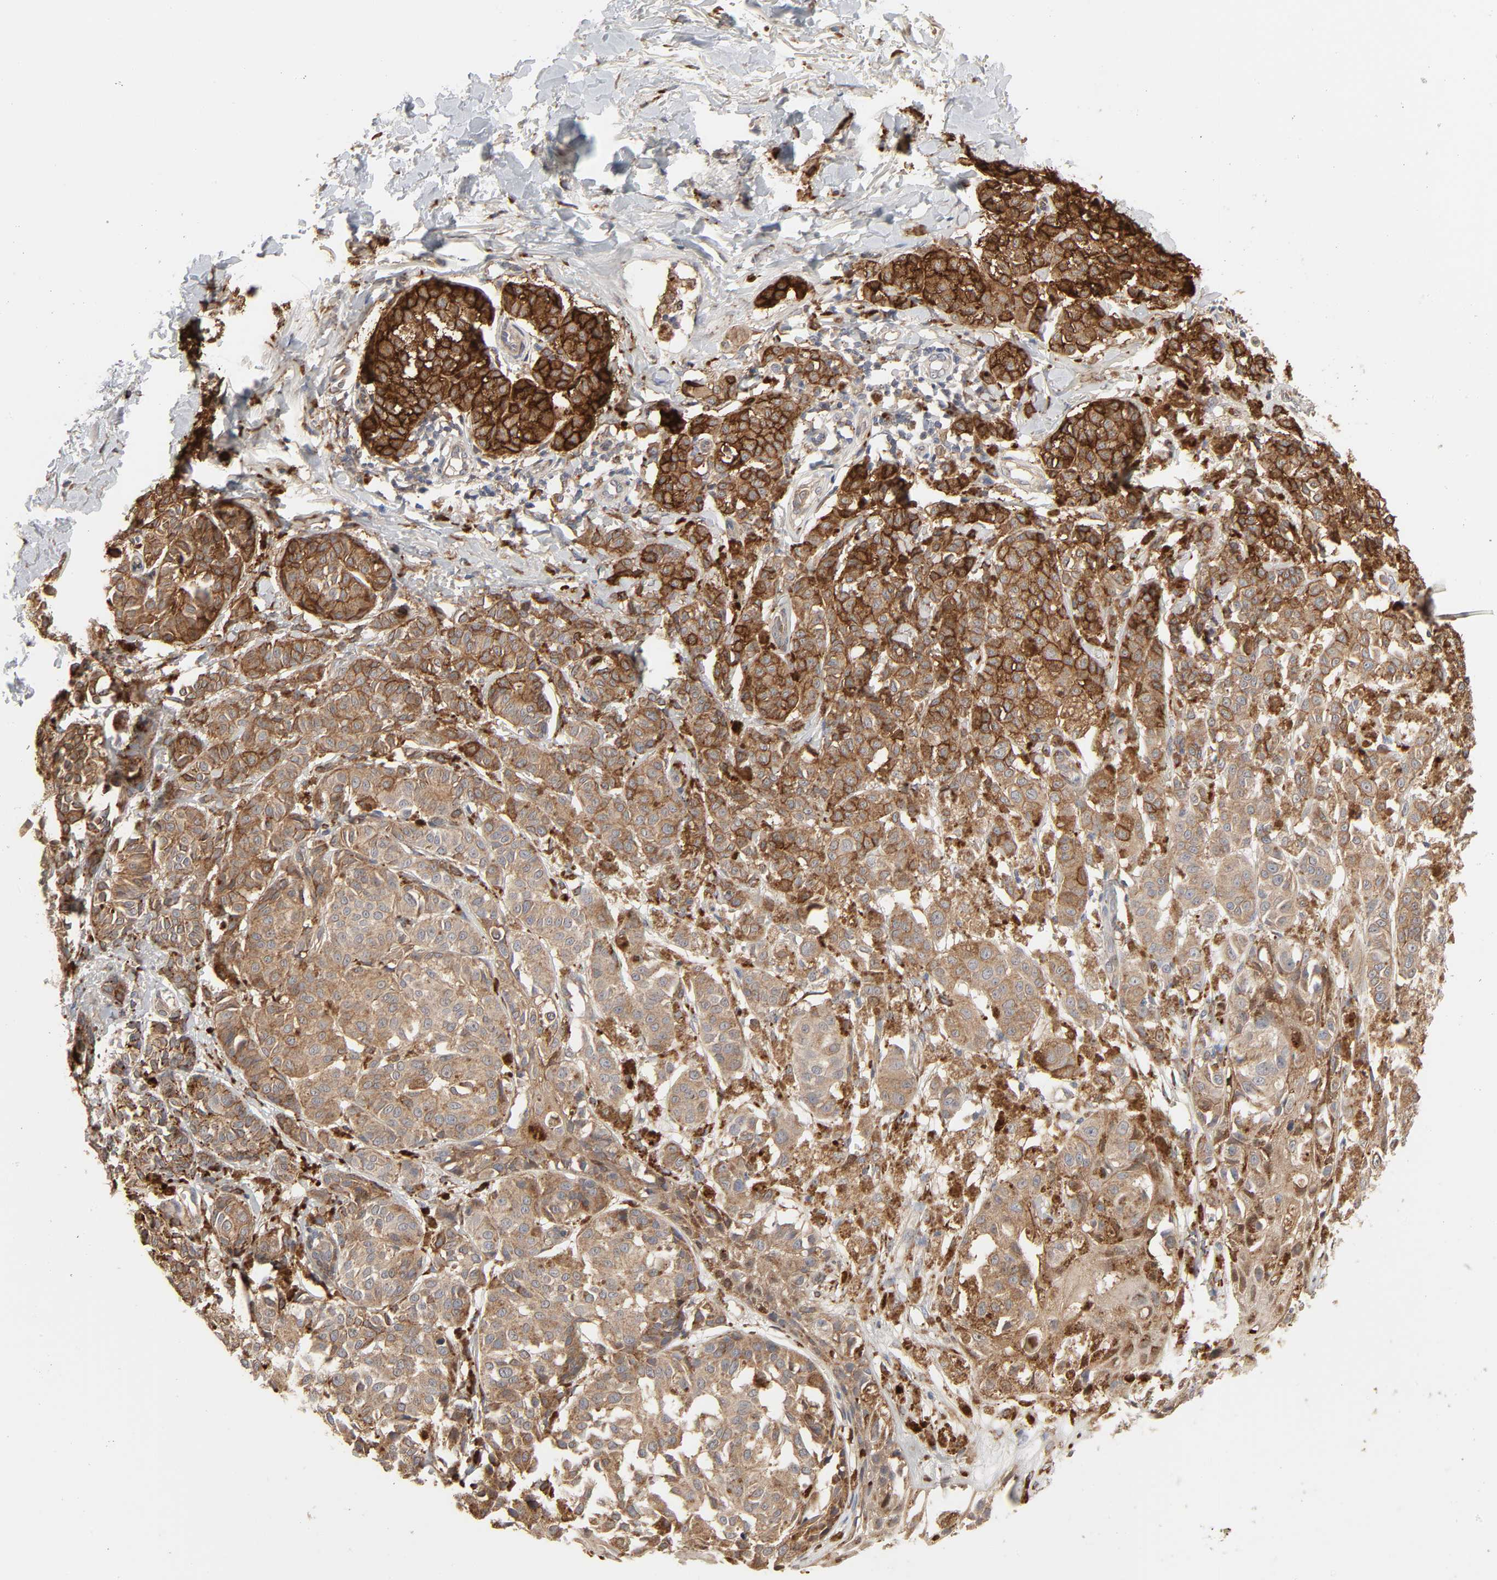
{"staining": {"intensity": "strong", "quantity": ">75%", "location": "cytoplasmic/membranous"}, "tissue": "melanoma", "cell_type": "Tumor cells", "image_type": "cancer", "snomed": [{"axis": "morphology", "description": "Malignant melanoma, NOS"}, {"axis": "topography", "description": "Skin"}], "caption": "Immunohistochemical staining of human melanoma displays high levels of strong cytoplasmic/membranous expression in approximately >75% of tumor cells.", "gene": "NDRG2", "patient": {"sex": "male", "age": 76}}